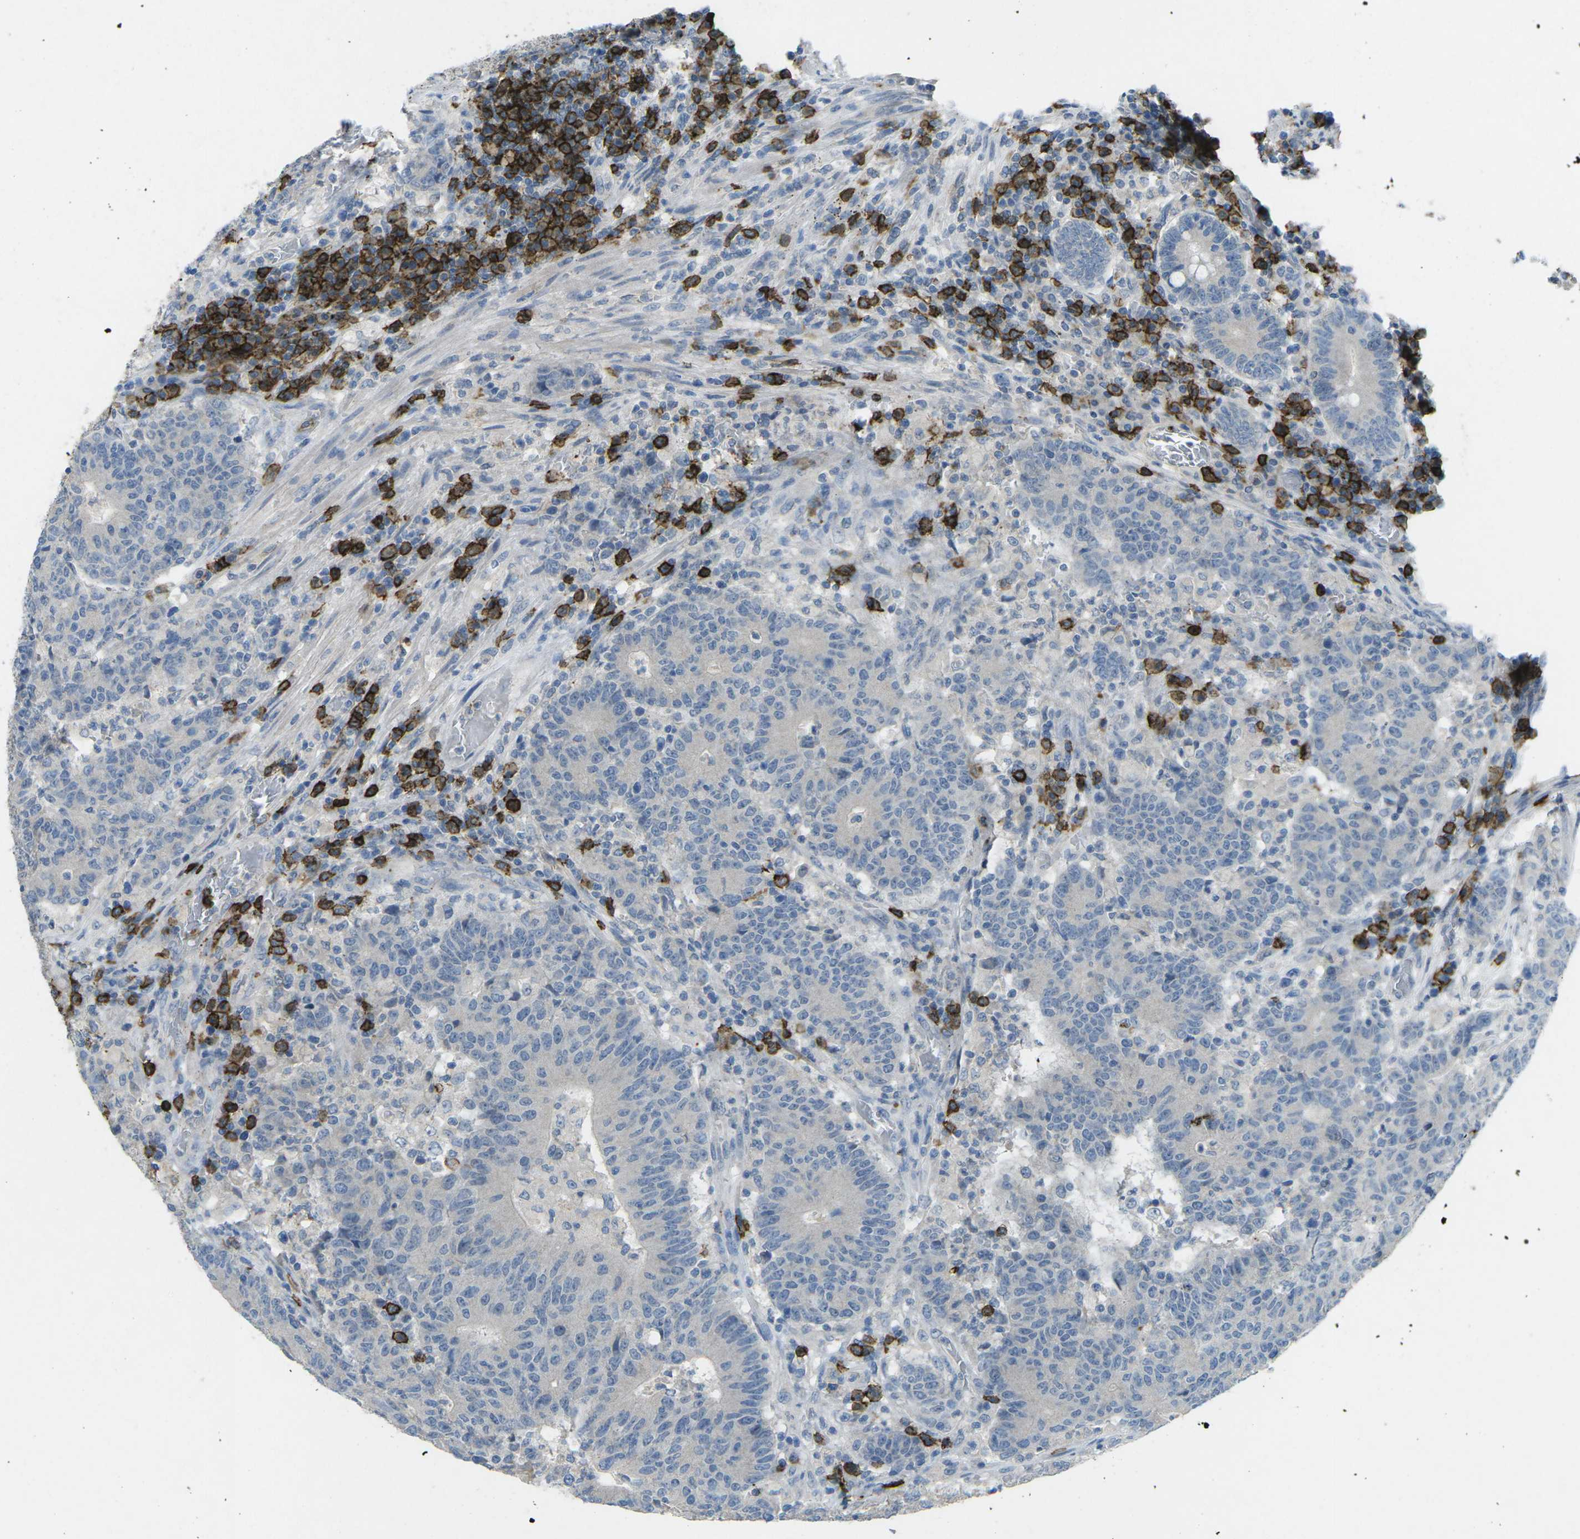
{"staining": {"intensity": "negative", "quantity": "none", "location": "none"}, "tissue": "colorectal cancer", "cell_type": "Tumor cells", "image_type": "cancer", "snomed": [{"axis": "morphology", "description": "Normal tissue, NOS"}, {"axis": "morphology", "description": "Adenocarcinoma, NOS"}, {"axis": "topography", "description": "Colon"}], "caption": "An IHC photomicrograph of adenocarcinoma (colorectal) is shown. There is no staining in tumor cells of adenocarcinoma (colorectal).", "gene": "CD19", "patient": {"sex": "female", "age": 75}}